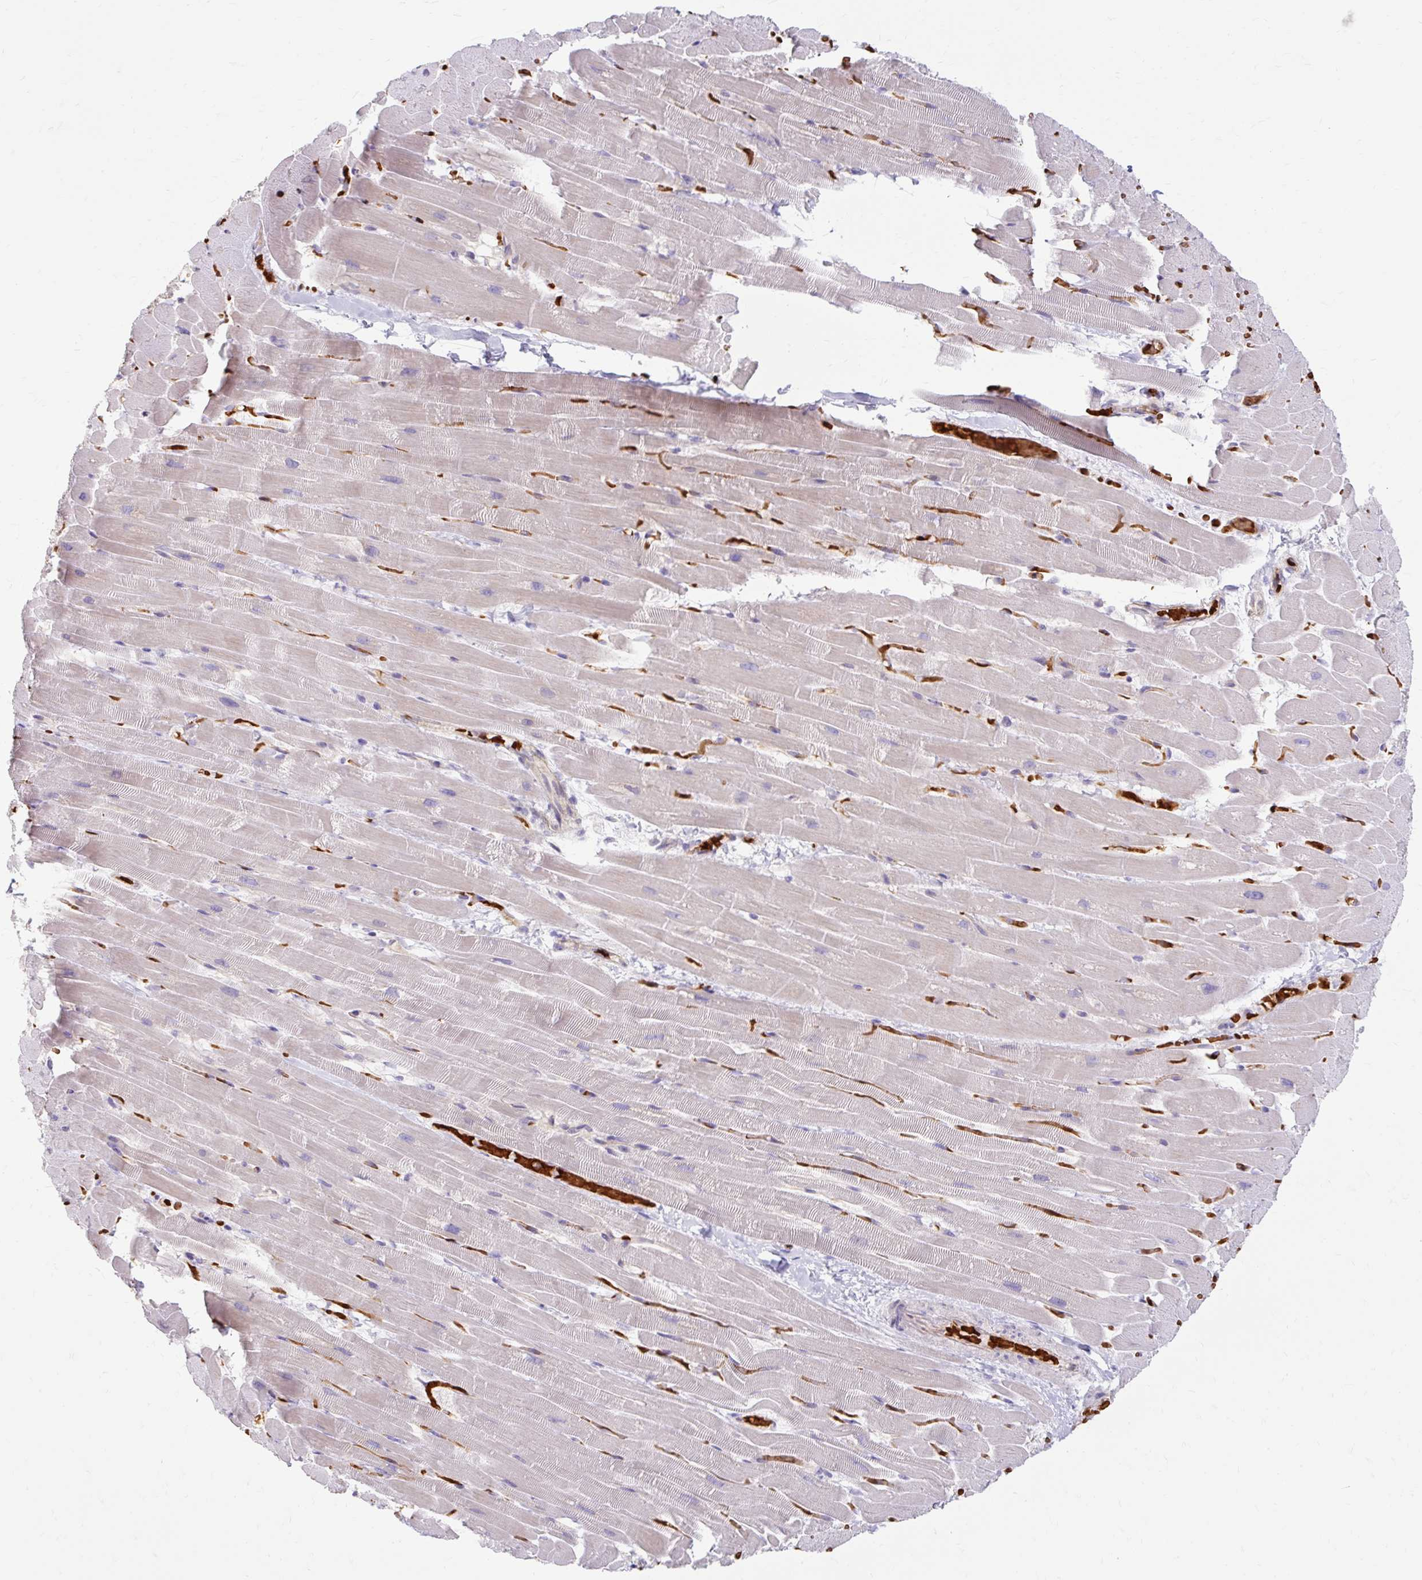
{"staining": {"intensity": "negative", "quantity": "none", "location": "none"}, "tissue": "heart muscle", "cell_type": "Cardiomyocytes", "image_type": "normal", "snomed": [{"axis": "morphology", "description": "Normal tissue, NOS"}, {"axis": "topography", "description": "Heart"}], "caption": "Cardiomyocytes show no significant protein expression in normal heart muscle.", "gene": "USHBP1", "patient": {"sex": "male", "age": 37}}